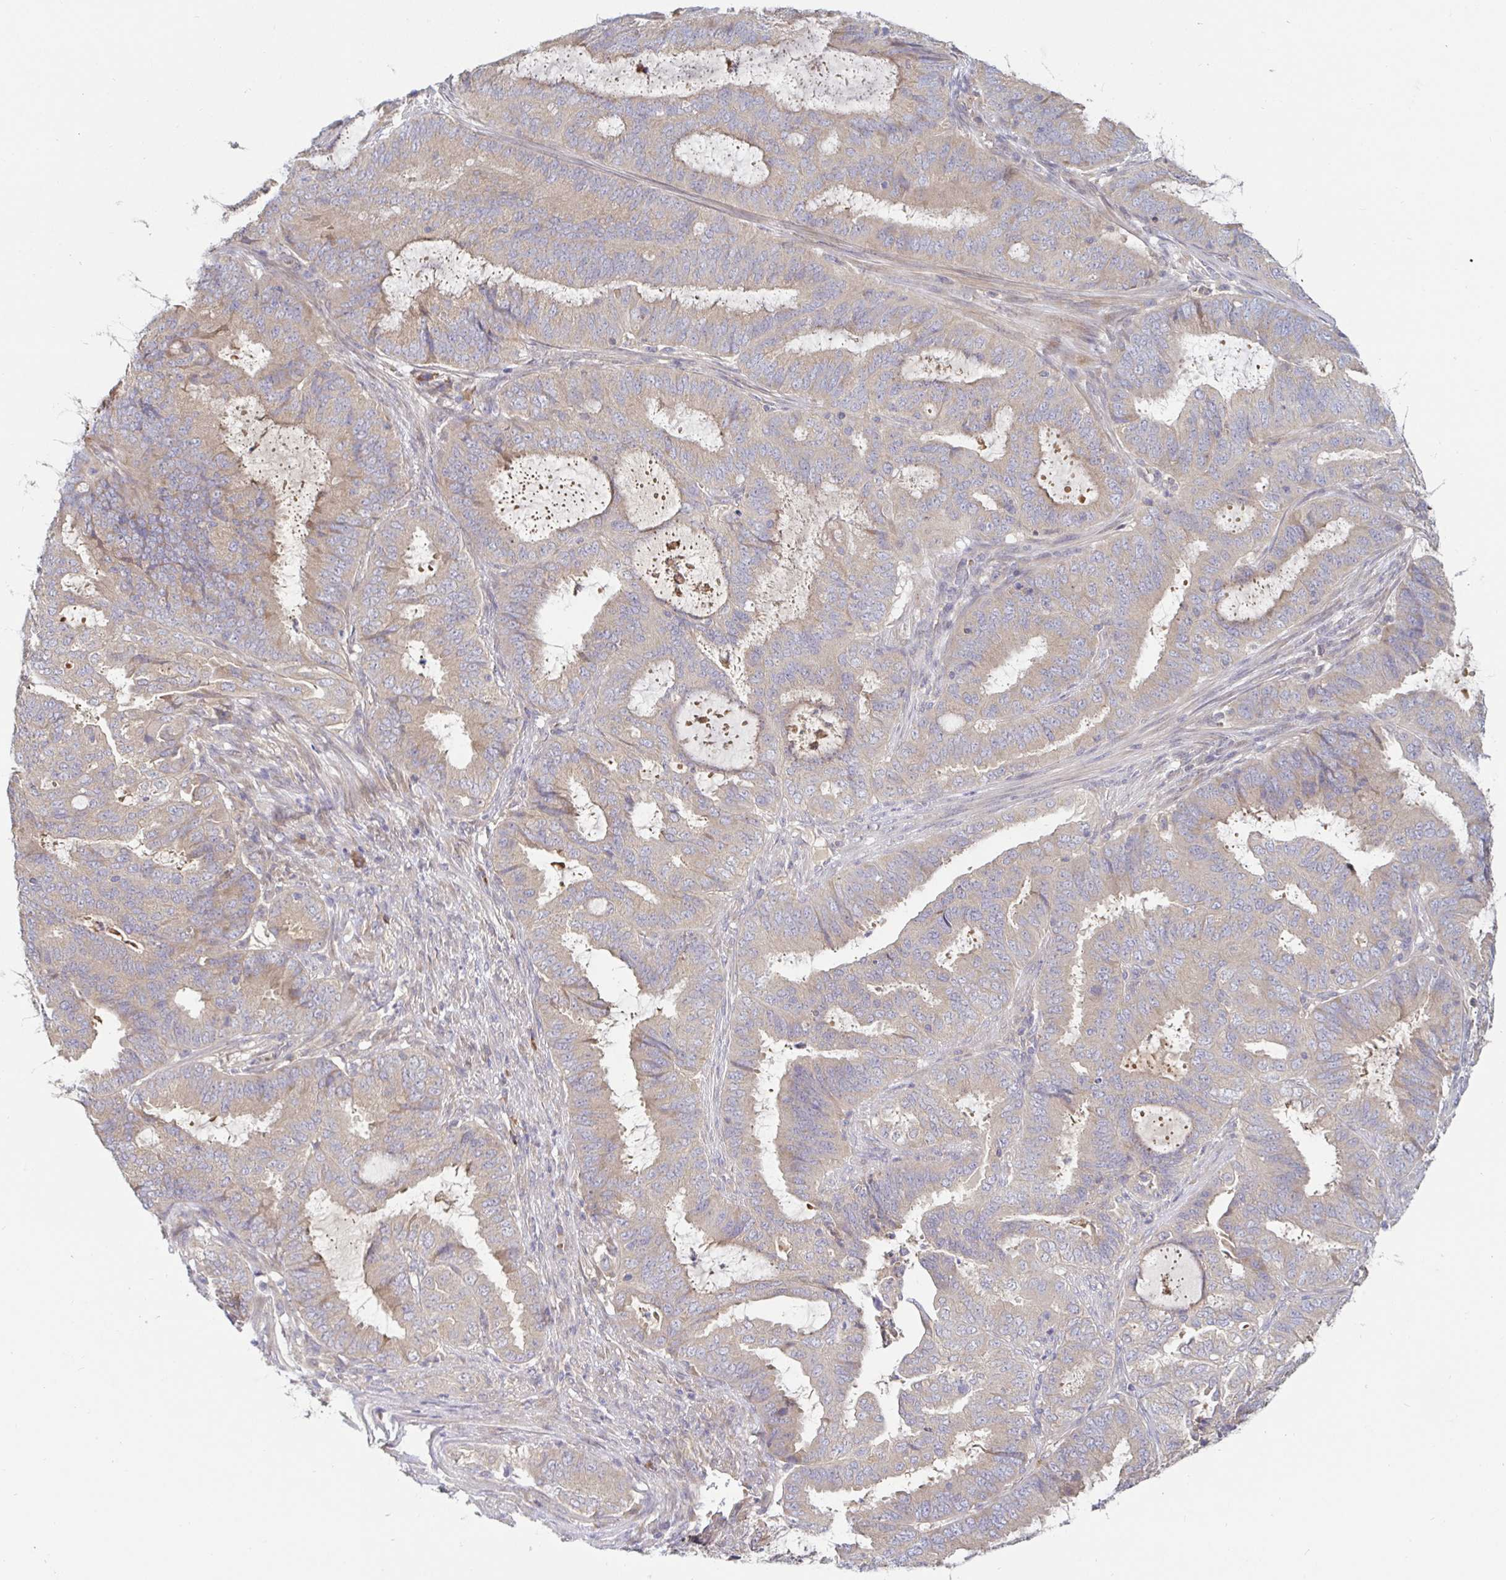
{"staining": {"intensity": "negative", "quantity": "none", "location": "none"}, "tissue": "endometrial cancer", "cell_type": "Tumor cells", "image_type": "cancer", "snomed": [{"axis": "morphology", "description": "Adenocarcinoma, NOS"}, {"axis": "topography", "description": "Endometrium"}], "caption": "Endometrial cancer (adenocarcinoma) stained for a protein using immunohistochemistry (IHC) exhibits no staining tumor cells.", "gene": "LARP1", "patient": {"sex": "female", "age": 51}}